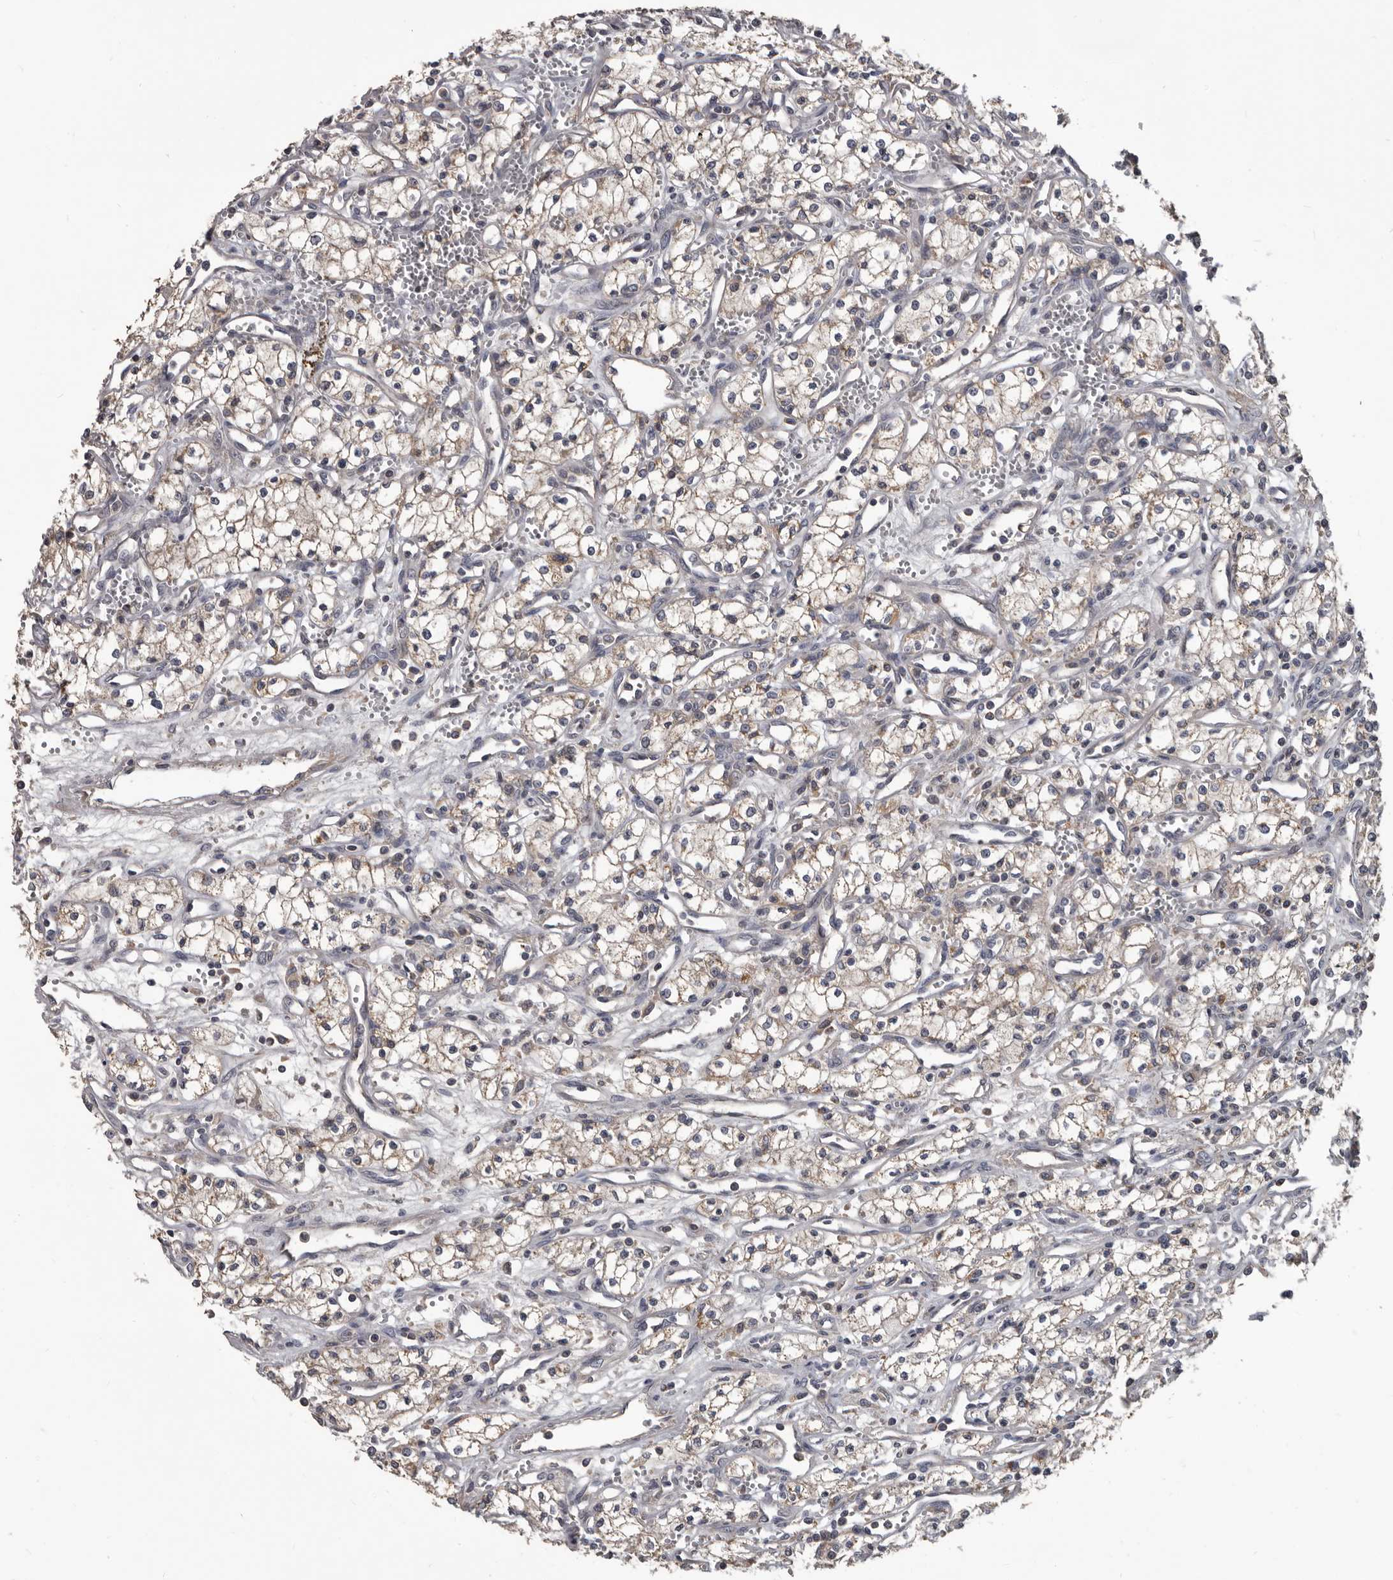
{"staining": {"intensity": "weak", "quantity": "<25%", "location": "cytoplasmic/membranous"}, "tissue": "renal cancer", "cell_type": "Tumor cells", "image_type": "cancer", "snomed": [{"axis": "morphology", "description": "Adenocarcinoma, NOS"}, {"axis": "topography", "description": "Kidney"}], "caption": "Immunohistochemistry (IHC) image of human adenocarcinoma (renal) stained for a protein (brown), which shows no positivity in tumor cells.", "gene": "ALDH5A1", "patient": {"sex": "male", "age": 59}}